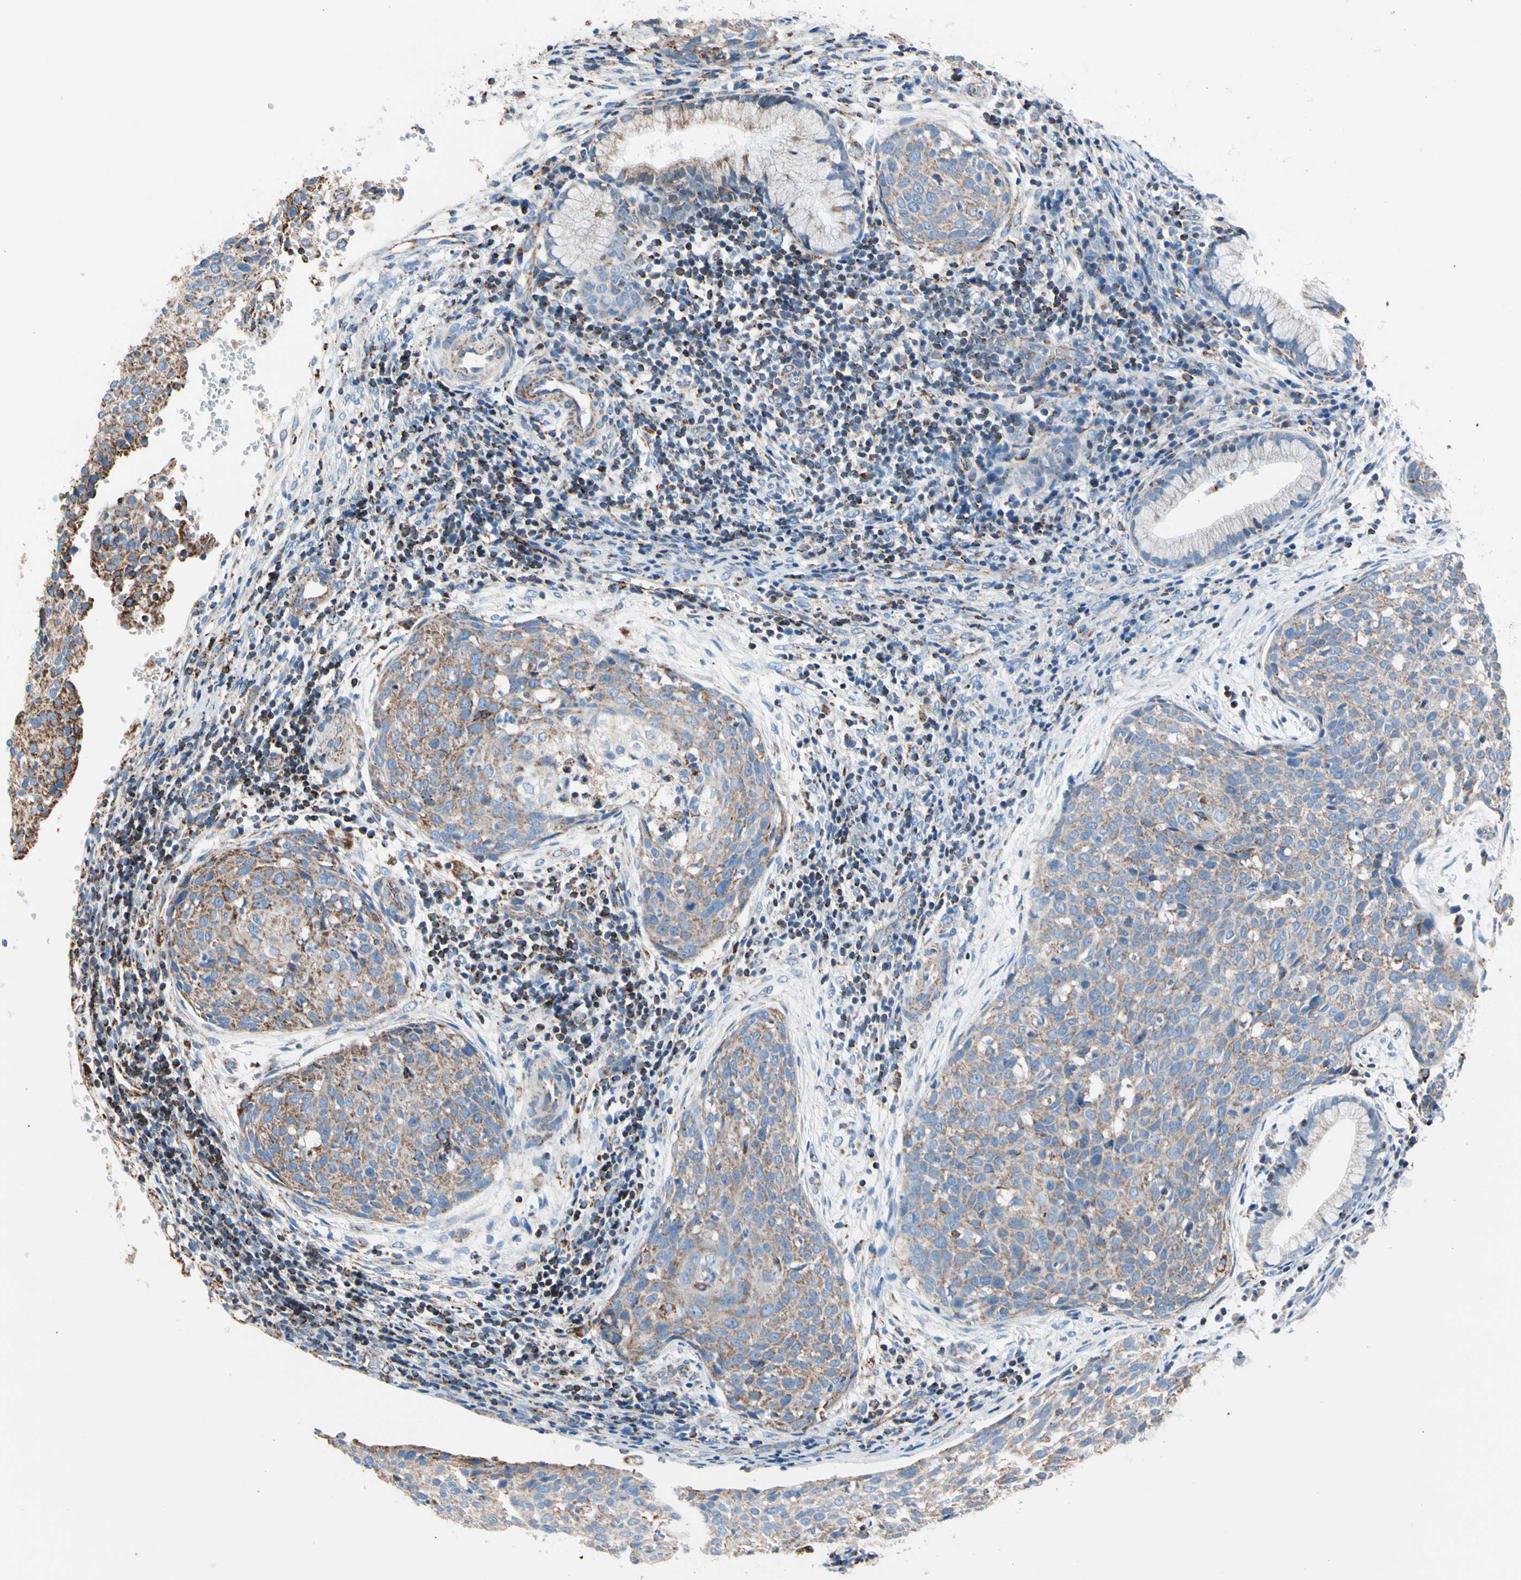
{"staining": {"intensity": "moderate", "quantity": "25%-75%", "location": "cytoplasmic/membranous"}, "tissue": "cervical cancer", "cell_type": "Tumor cells", "image_type": "cancer", "snomed": [{"axis": "morphology", "description": "Squamous cell carcinoma, NOS"}, {"axis": "topography", "description": "Cervix"}], "caption": "Tumor cells display medium levels of moderate cytoplasmic/membranous positivity in approximately 25%-75% of cells in human squamous cell carcinoma (cervical). (DAB = brown stain, brightfield microscopy at high magnification).", "gene": "HK1", "patient": {"sex": "female", "age": 38}}